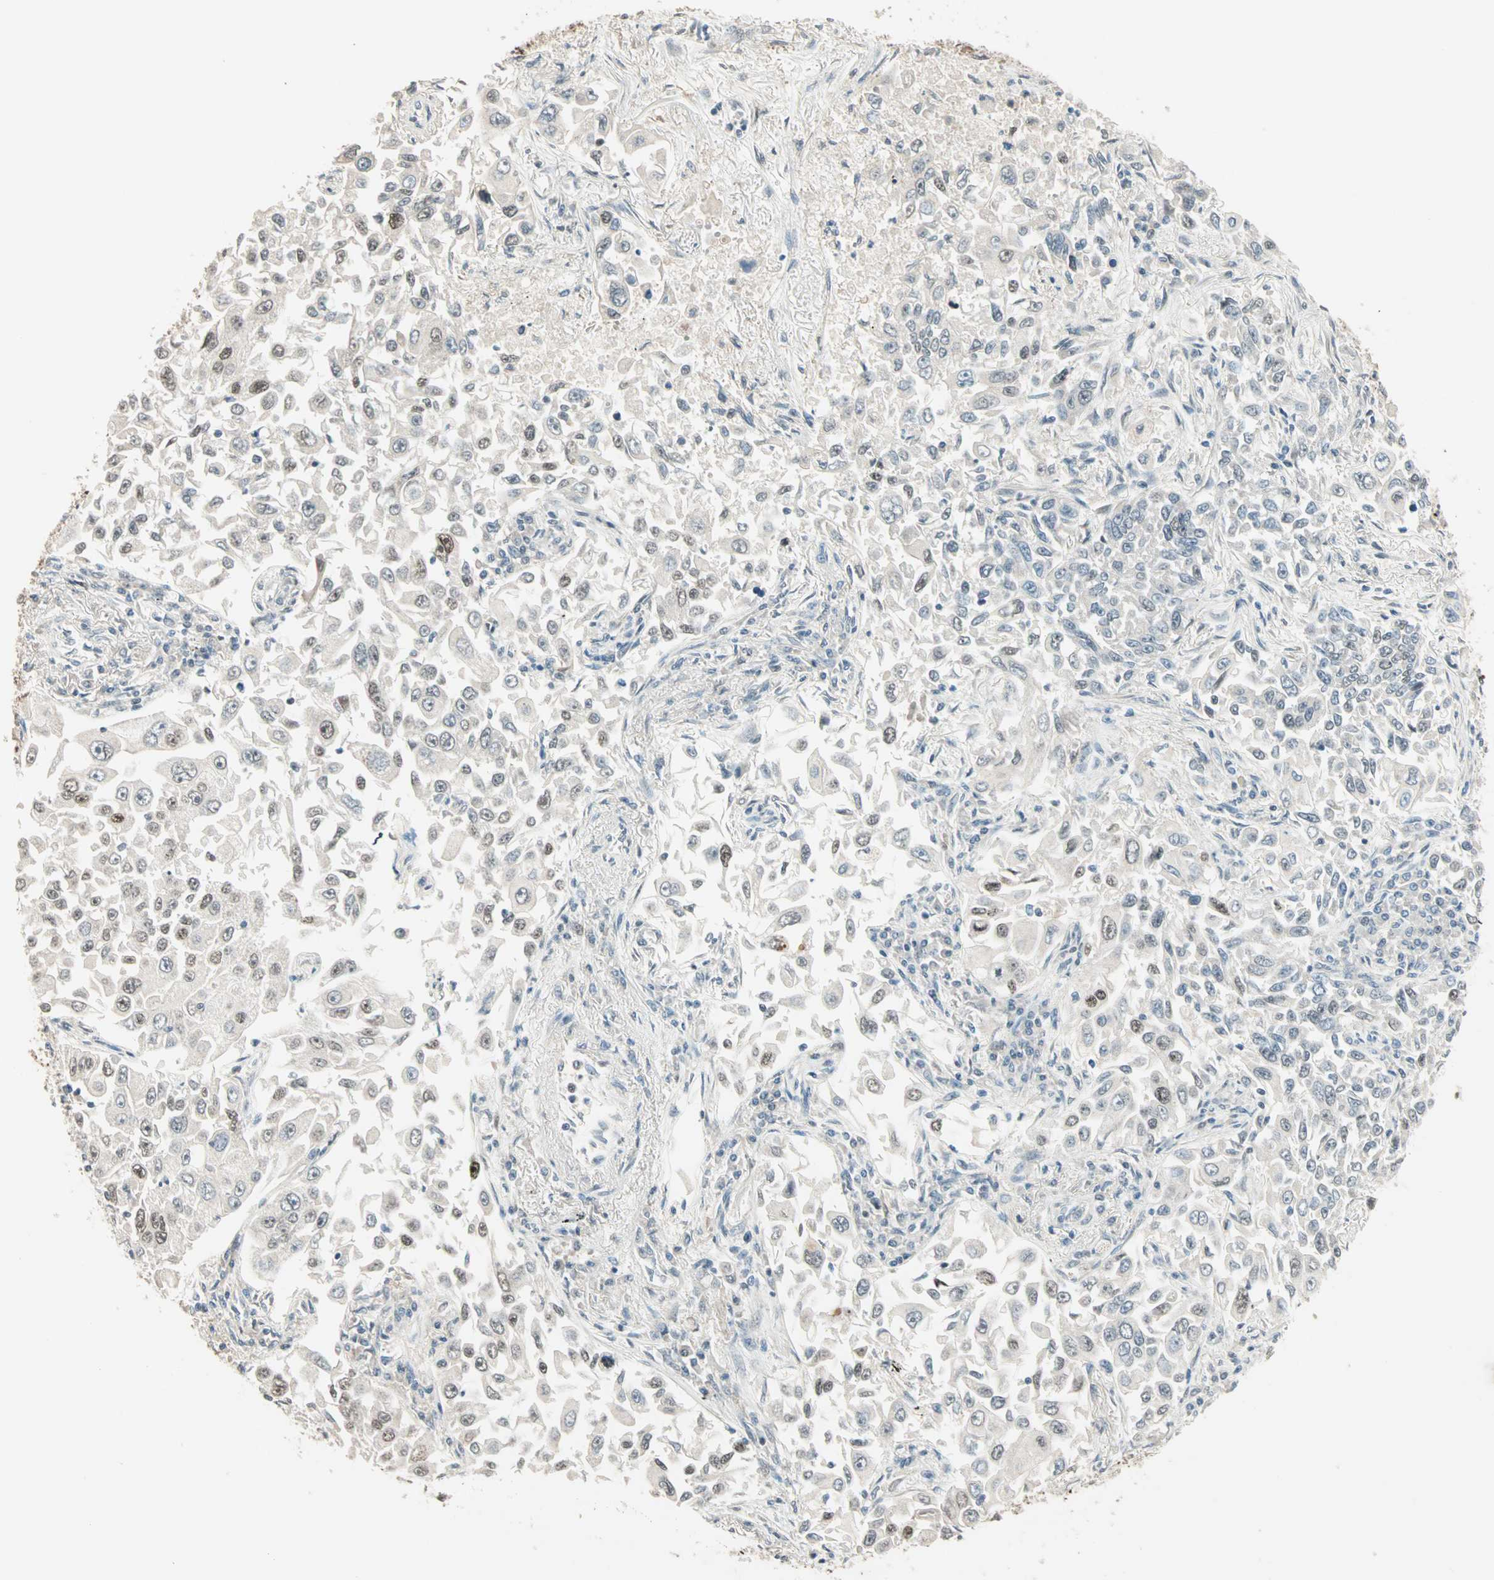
{"staining": {"intensity": "moderate", "quantity": "<25%", "location": "nuclear"}, "tissue": "lung cancer", "cell_type": "Tumor cells", "image_type": "cancer", "snomed": [{"axis": "morphology", "description": "Adenocarcinoma, NOS"}, {"axis": "topography", "description": "Lung"}], "caption": "This histopathology image demonstrates immunohistochemistry (IHC) staining of human lung adenocarcinoma, with low moderate nuclear staining in about <25% of tumor cells.", "gene": "MDC1", "patient": {"sex": "male", "age": 84}}